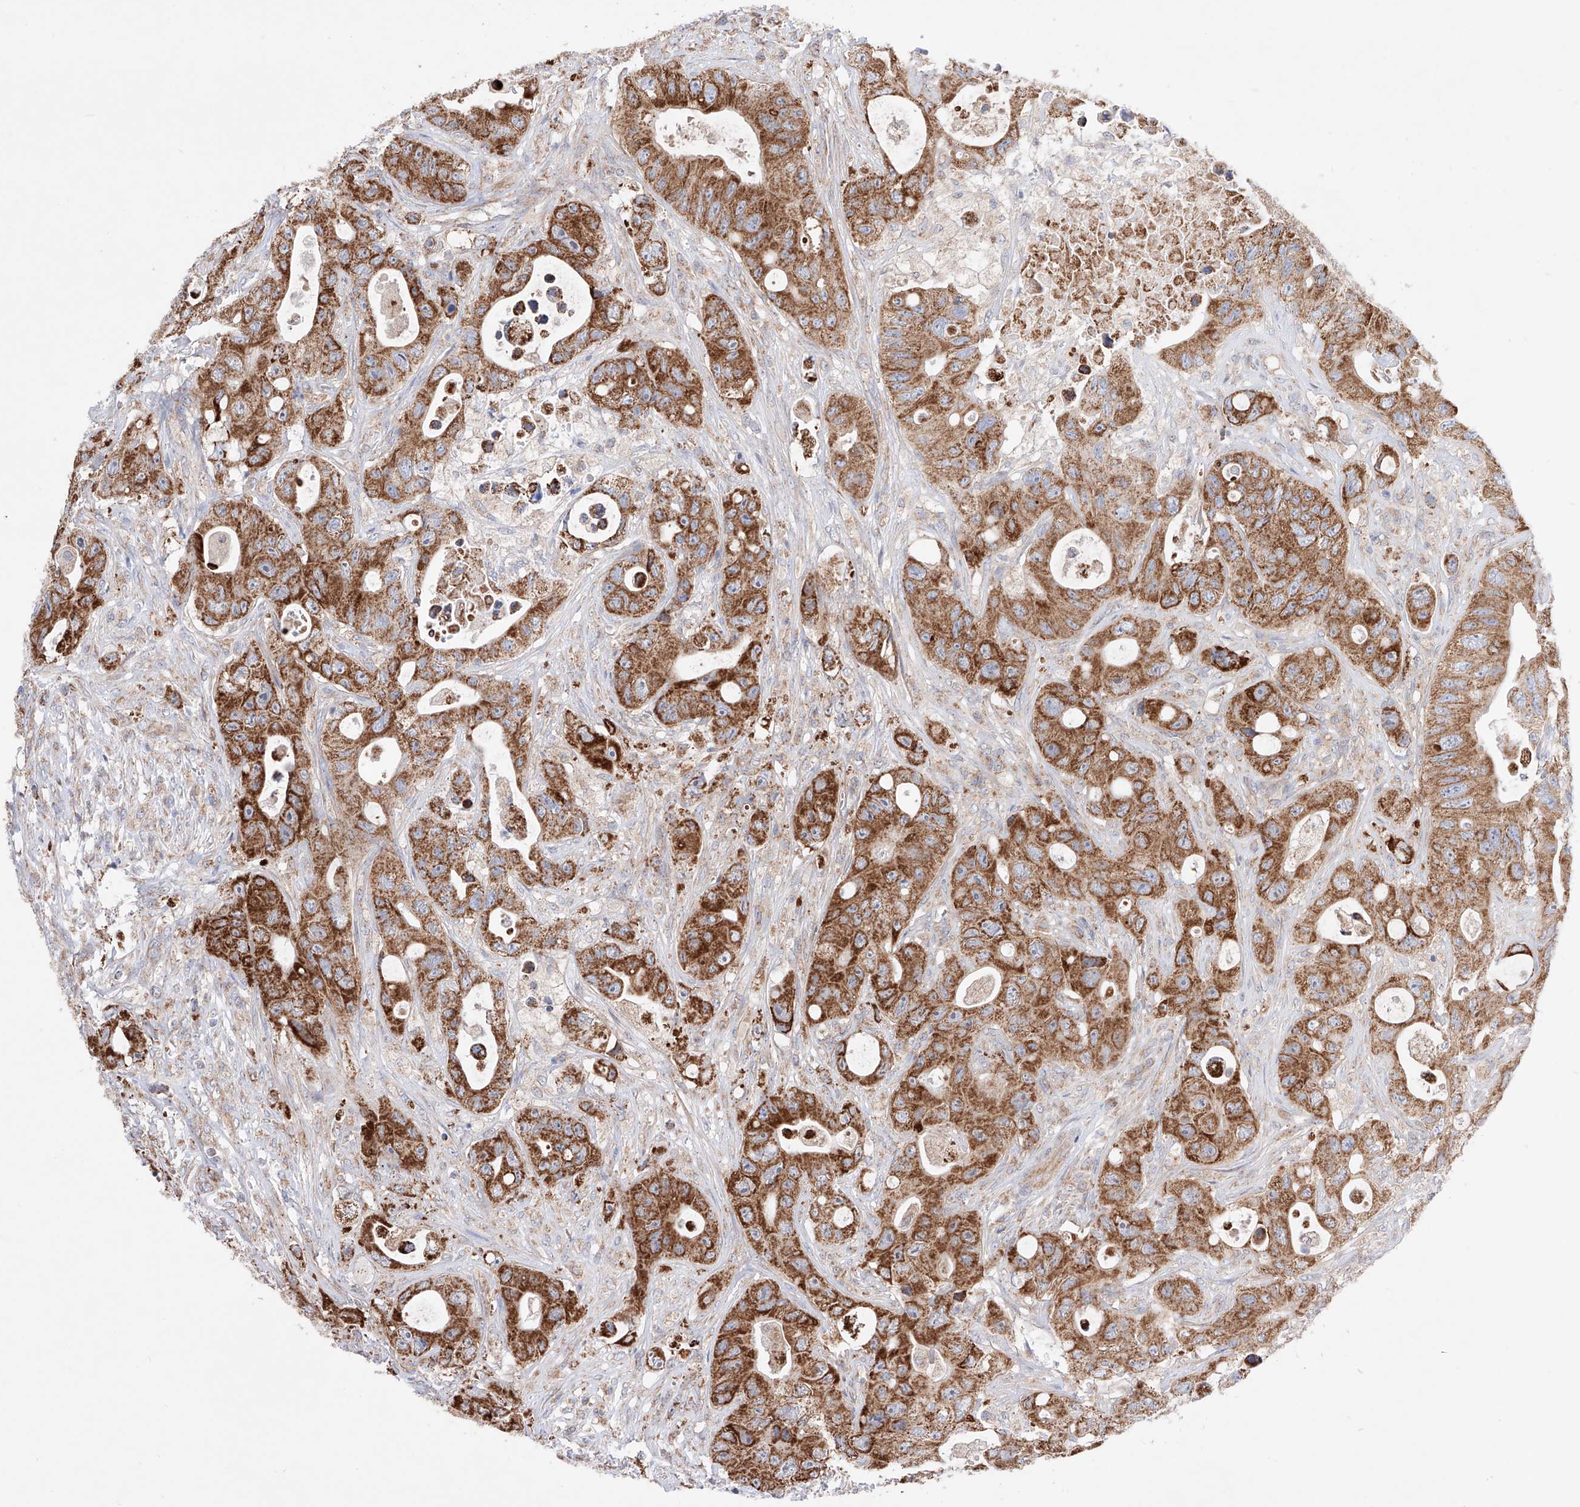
{"staining": {"intensity": "strong", "quantity": ">75%", "location": "cytoplasmic/membranous"}, "tissue": "colorectal cancer", "cell_type": "Tumor cells", "image_type": "cancer", "snomed": [{"axis": "morphology", "description": "Adenocarcinoma, NOS"}, {"axis": "topography", "description": "Colon"}], "caption": "An image of human colorectal cancer (adenocarcinoma) stained for a protein shows strong cytoplasmic/membranous brown staining in tumor cells.", "gene": "KTI12", "patient": {"sex": "female", "age": 46}}